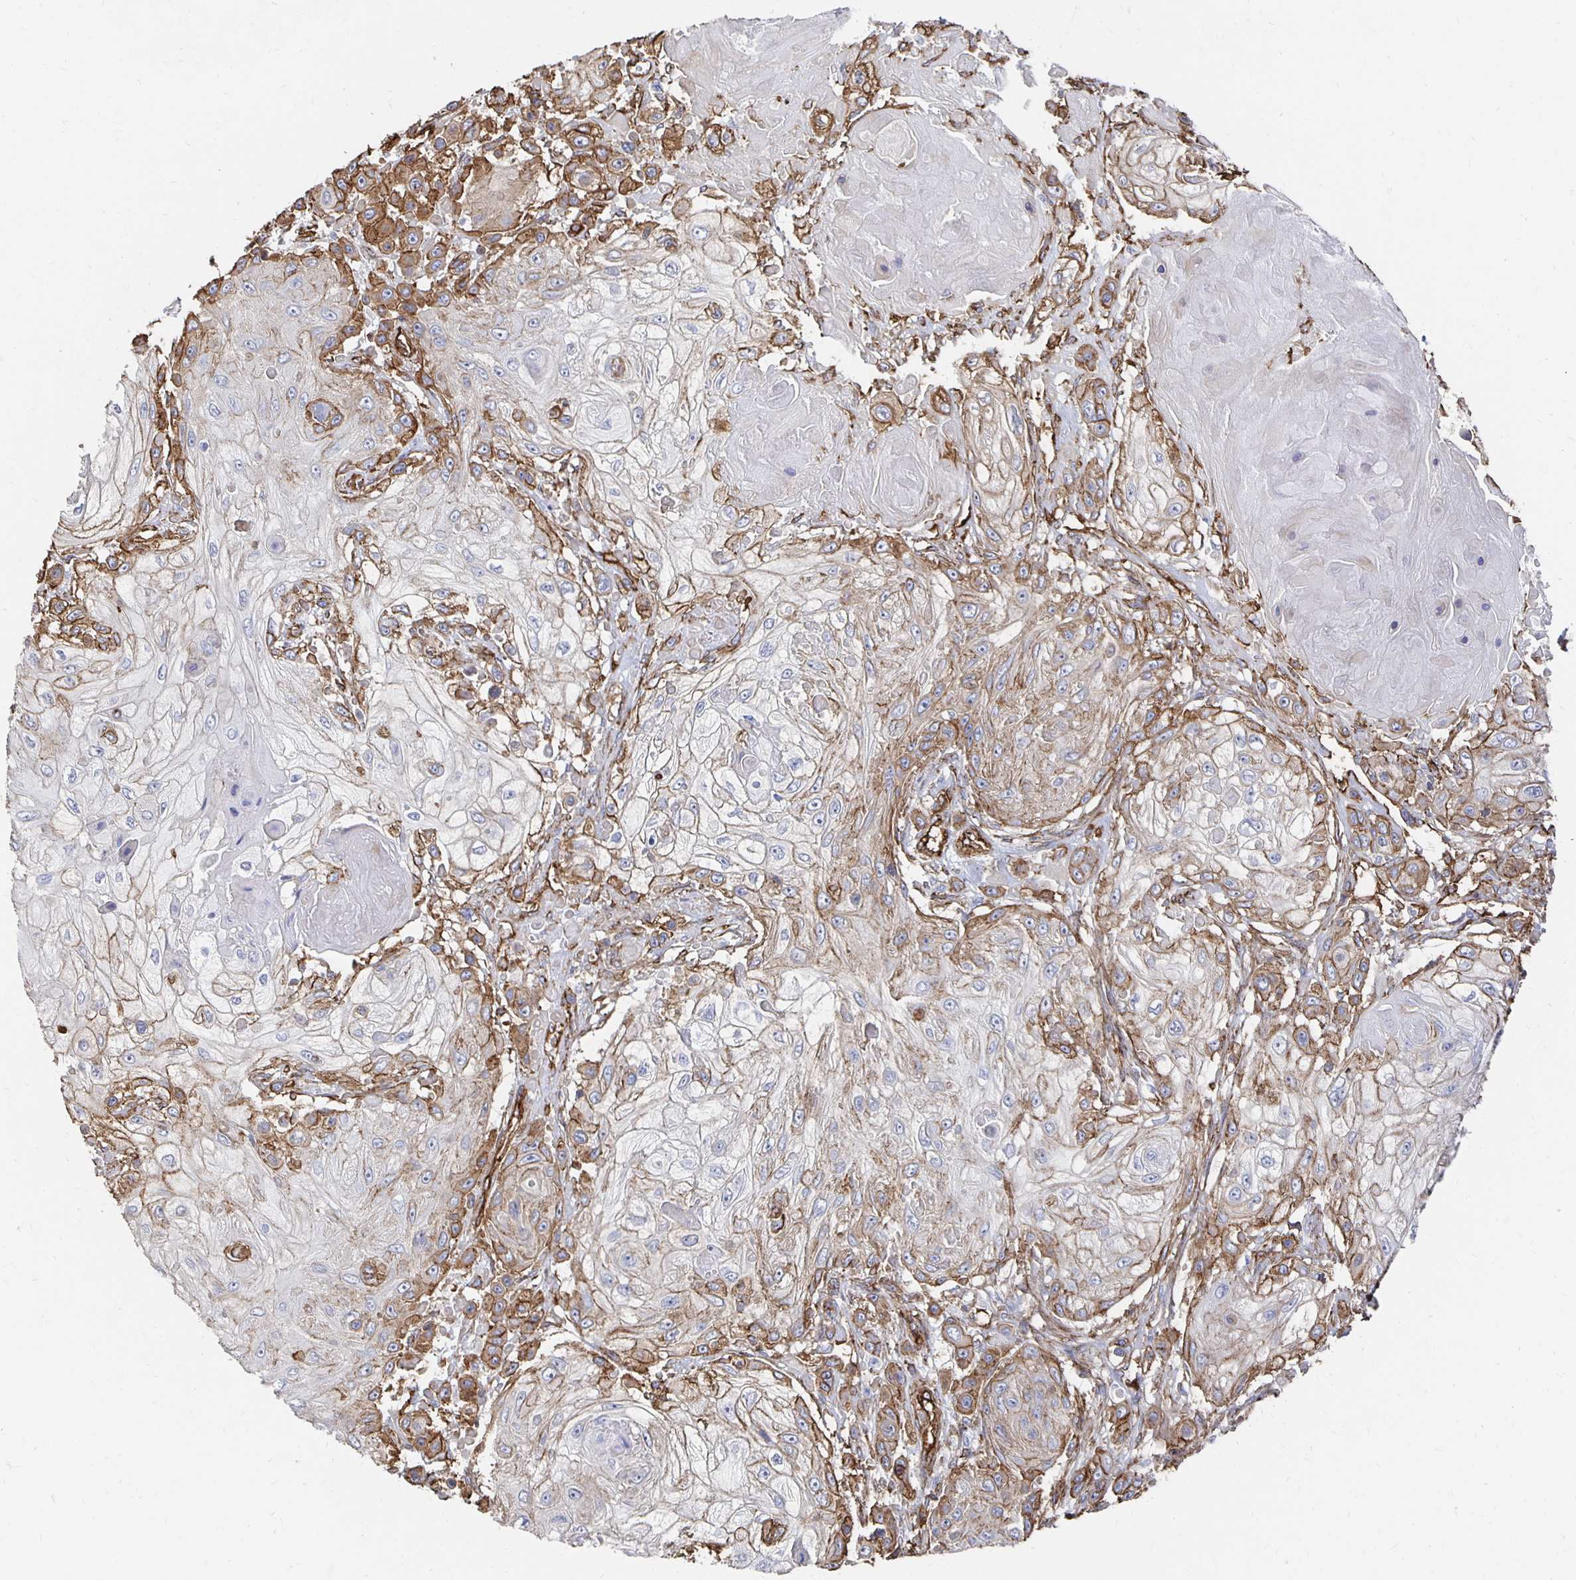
{"staining": {"intensity": "moderate", "quantity": "25%-75%", "location": "cytoplasmic/membranous"}, "tissue": "skin cancer", "cell_type": "Tumor cells", "image_type": "cancer", "snomed": [{"axis": "morphology", "description": "Squamous cell carcinoma, NOS"}, {"axis": "topography", "description": "Skin"}], "caption": "Human skin cancer stained with a brown dye demonstrates moderate cytoplasmic/membranous positive positivity in about 25%-75% of tumor cells.", "gene": "VIPR2", "patient": {"sex": "male", "age": 67}}